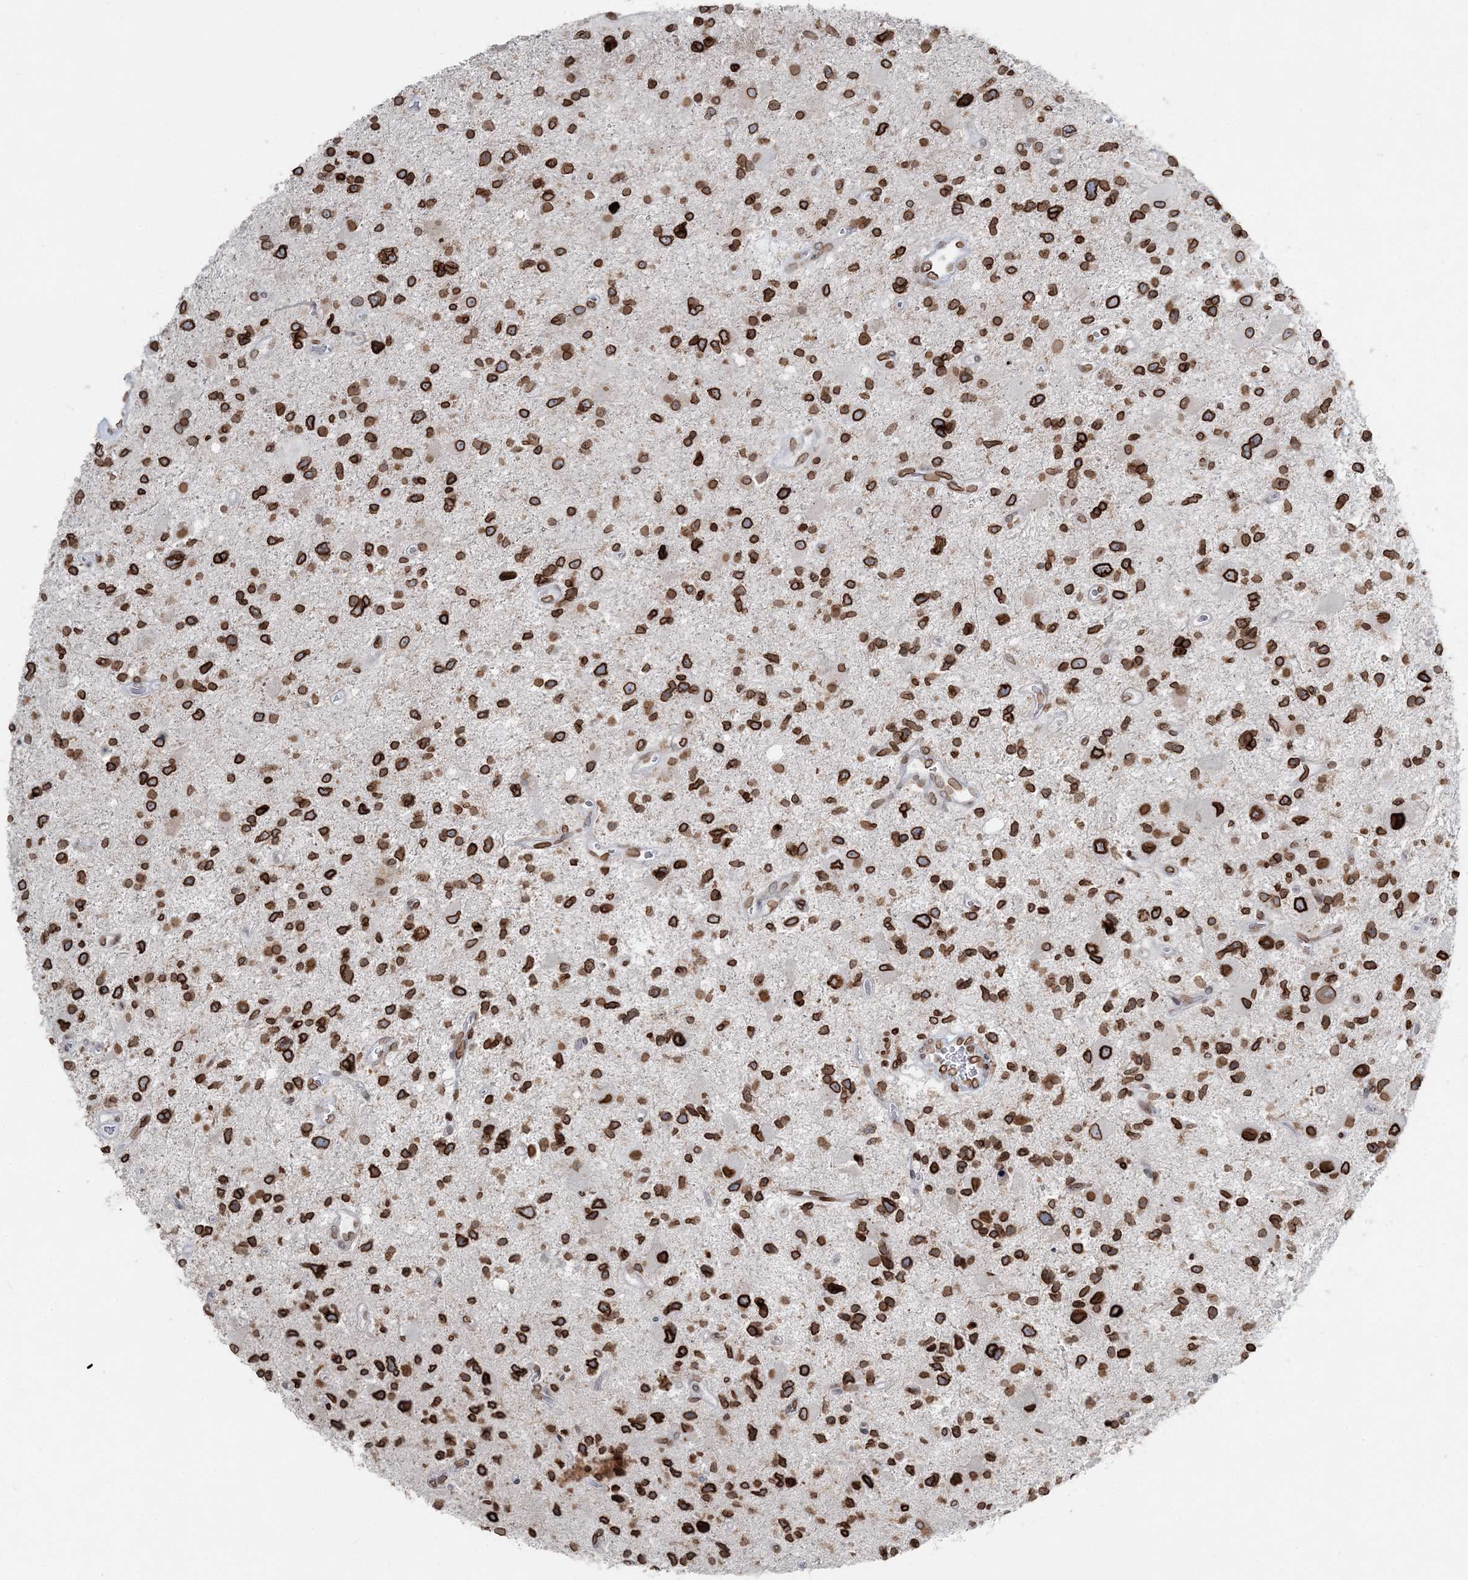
{"staining": {"intensity": "strong", "quantity": ">75%", "location": "cytoplasmic/membranous,nuclear"}, "tissue": "glioma", "cell_type": "Tumor cells", "image_type": "cancer", "snomed": [{"axis": "morphology", "description": "Glioma, malignant, High grade"}, {"axis": "topography", "description": "Brain"}], "caption": "Immunohistochemistry (IHC) of malignant glioma (high-grade) reveals high levels of strong cytoplasmic/membranous and nuclear expression in approximately >75% of tumor cells.", "gene": "GJD4", "patient": {"sex": "male", "age": 33}}